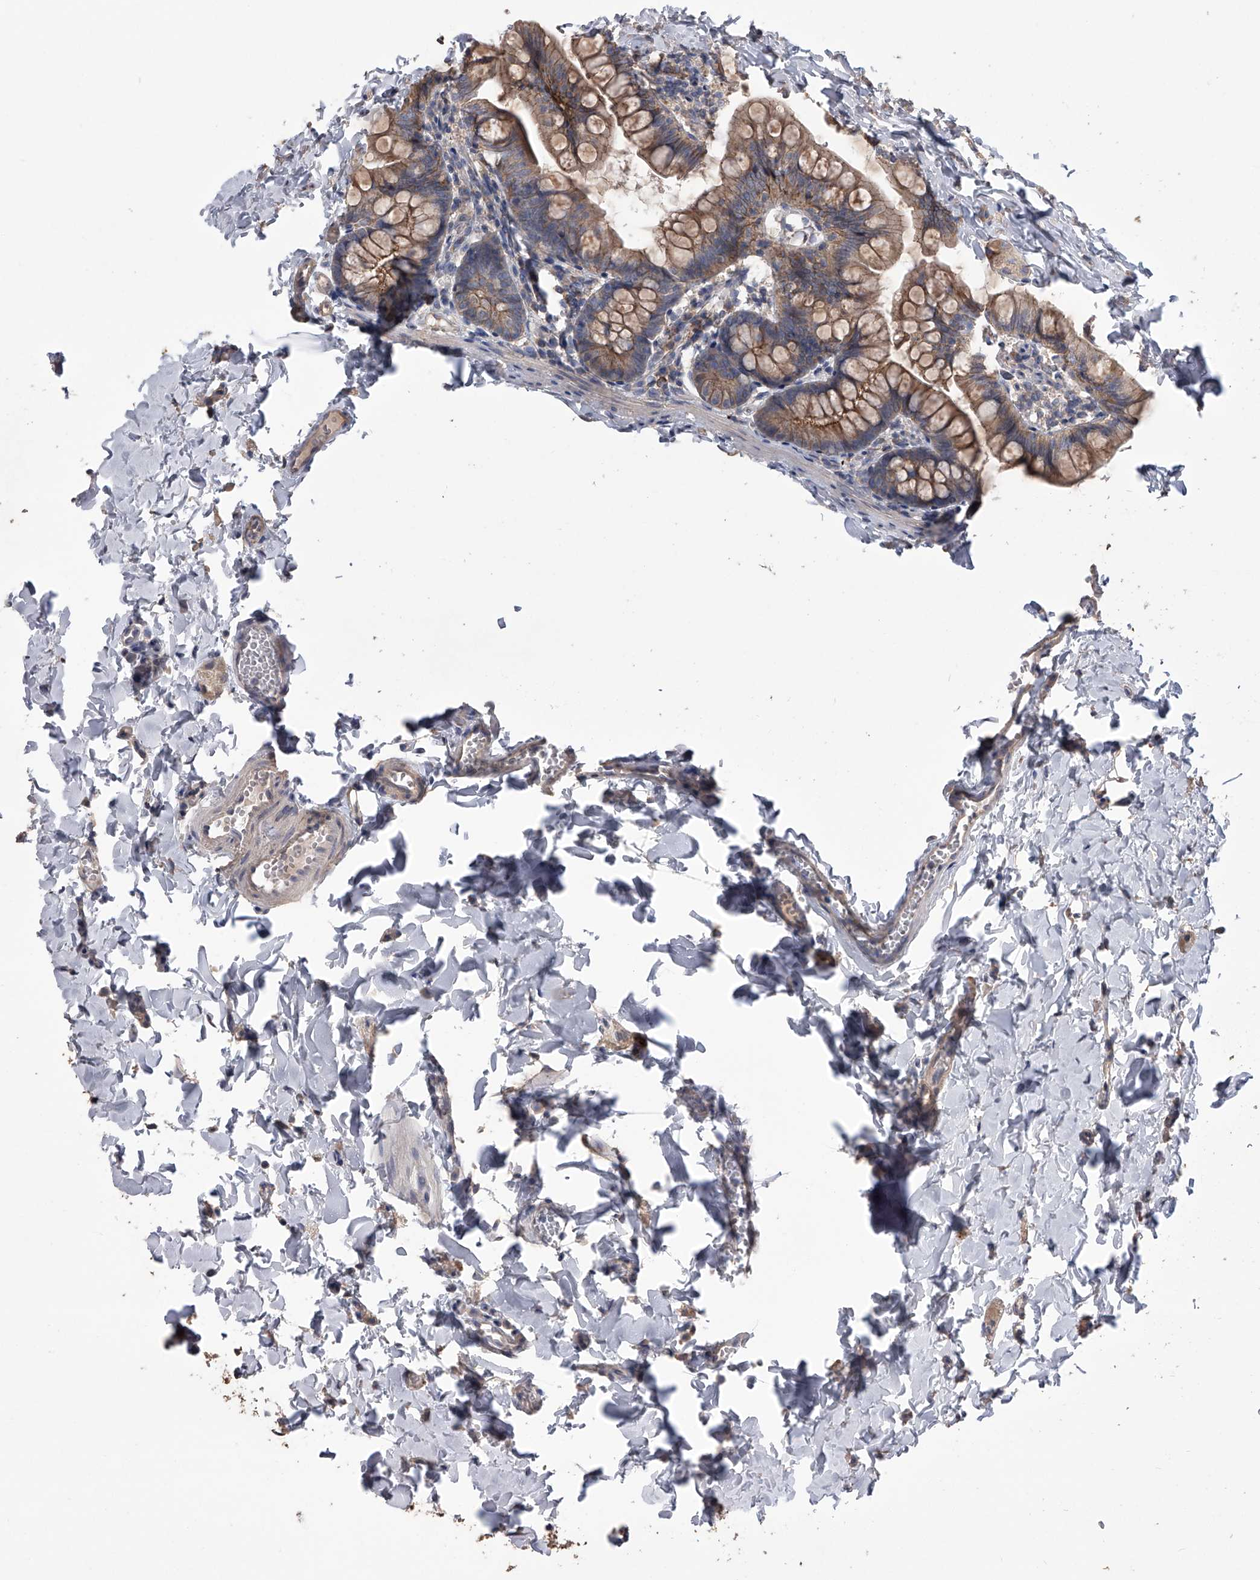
{"staining": {"intensity": "moderate", "quantity": ">75%", "location": "cytoplasmic/membranous"}, "tissue": "small intestine", "cell_type": "Glandular cells", "image_type": "normal", "snomed": [{"axis": "morphology", "description": "Normal tissue, NOS"}, {"axis": "topography", "description": "Small intestine"}], "caption": "IHC of unremarkable human small intestine displays medium levels of moderate cytoplasmic/membranous expression in approximately >75% of glandular cells. (IHC, brightfield microscopy, high magnification).", "gene": "ZNF343", "patient": {"sex": "male", "age": 7}}